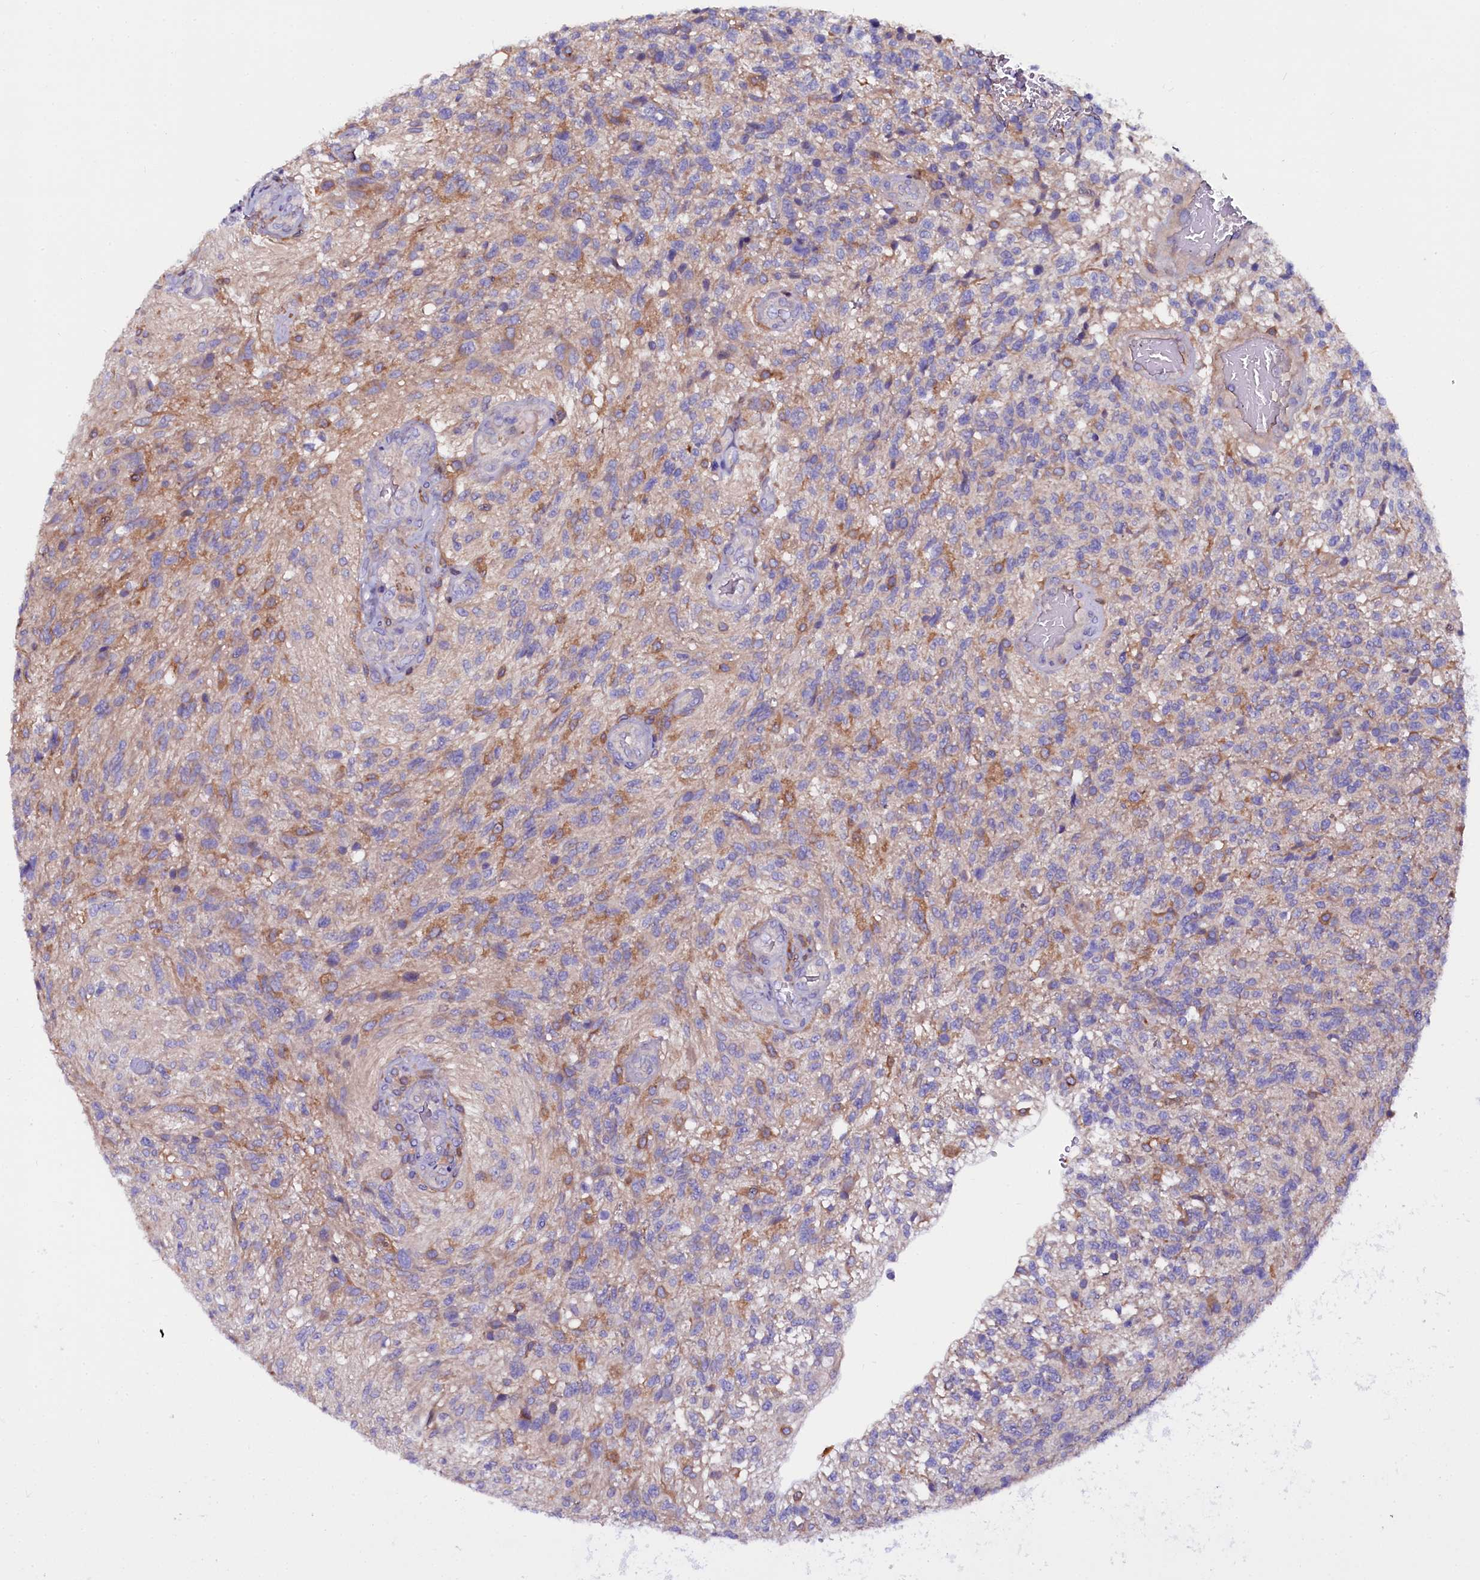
{"staining": {"intensity": "weak", "quantity": "25%-75%", "location": "cytoplasmic/membranous"}, "tissue": "glioma", "cell_type": "Tumor cells", "image_type": "cancer", "snomed": [{"axis": "morphology", "description": "Glioma, malignant, High grade"}, {"axis": "topography", "description": "Brain"}], "caption": "Protein expression by immunohistochemistry (IHC) shows weak cytoplasmic/membranous expression in about 25%-75% of tumor cells in malignant glioma (high-grade).", "gene": "OTOL1", "patient": {"sex": "male", "age": 56}}